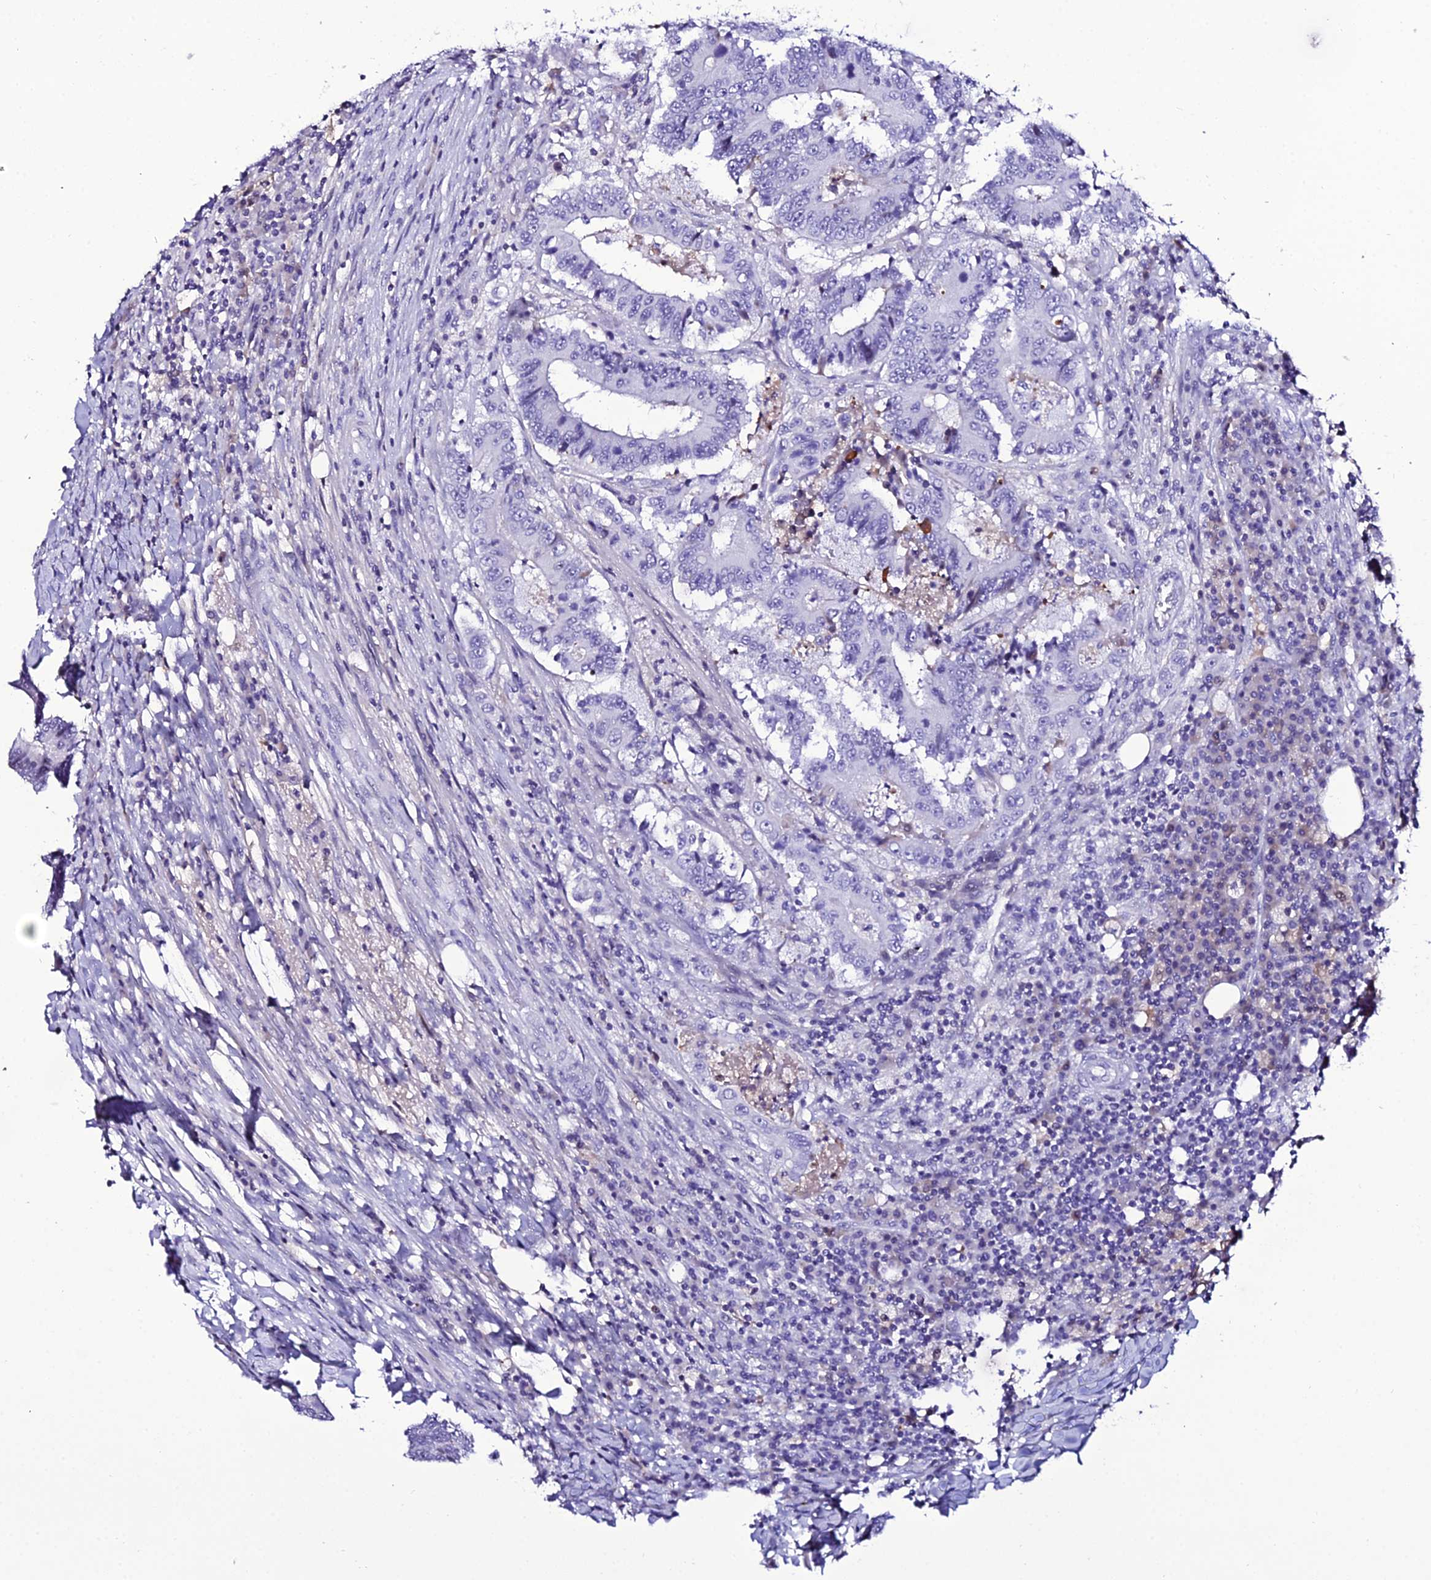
{"staining": {"intensity": "negative", "quantity": "none", "location": "none"}, "tissue": "colorectal cancer", "cell_type": "Tumor cells", "image_type": "cancer", "snomed": [{"axis": "morphology", "description": "Adenocarcinoma, NOS"}, {"axis": "topography", "description": "Colon"}], "caption": "There is no significant positivity in tumor cells of adenocarcinoma (colorectal).", "gene": "DEFB132", "patient": {"sex": "male", "age": 83}}